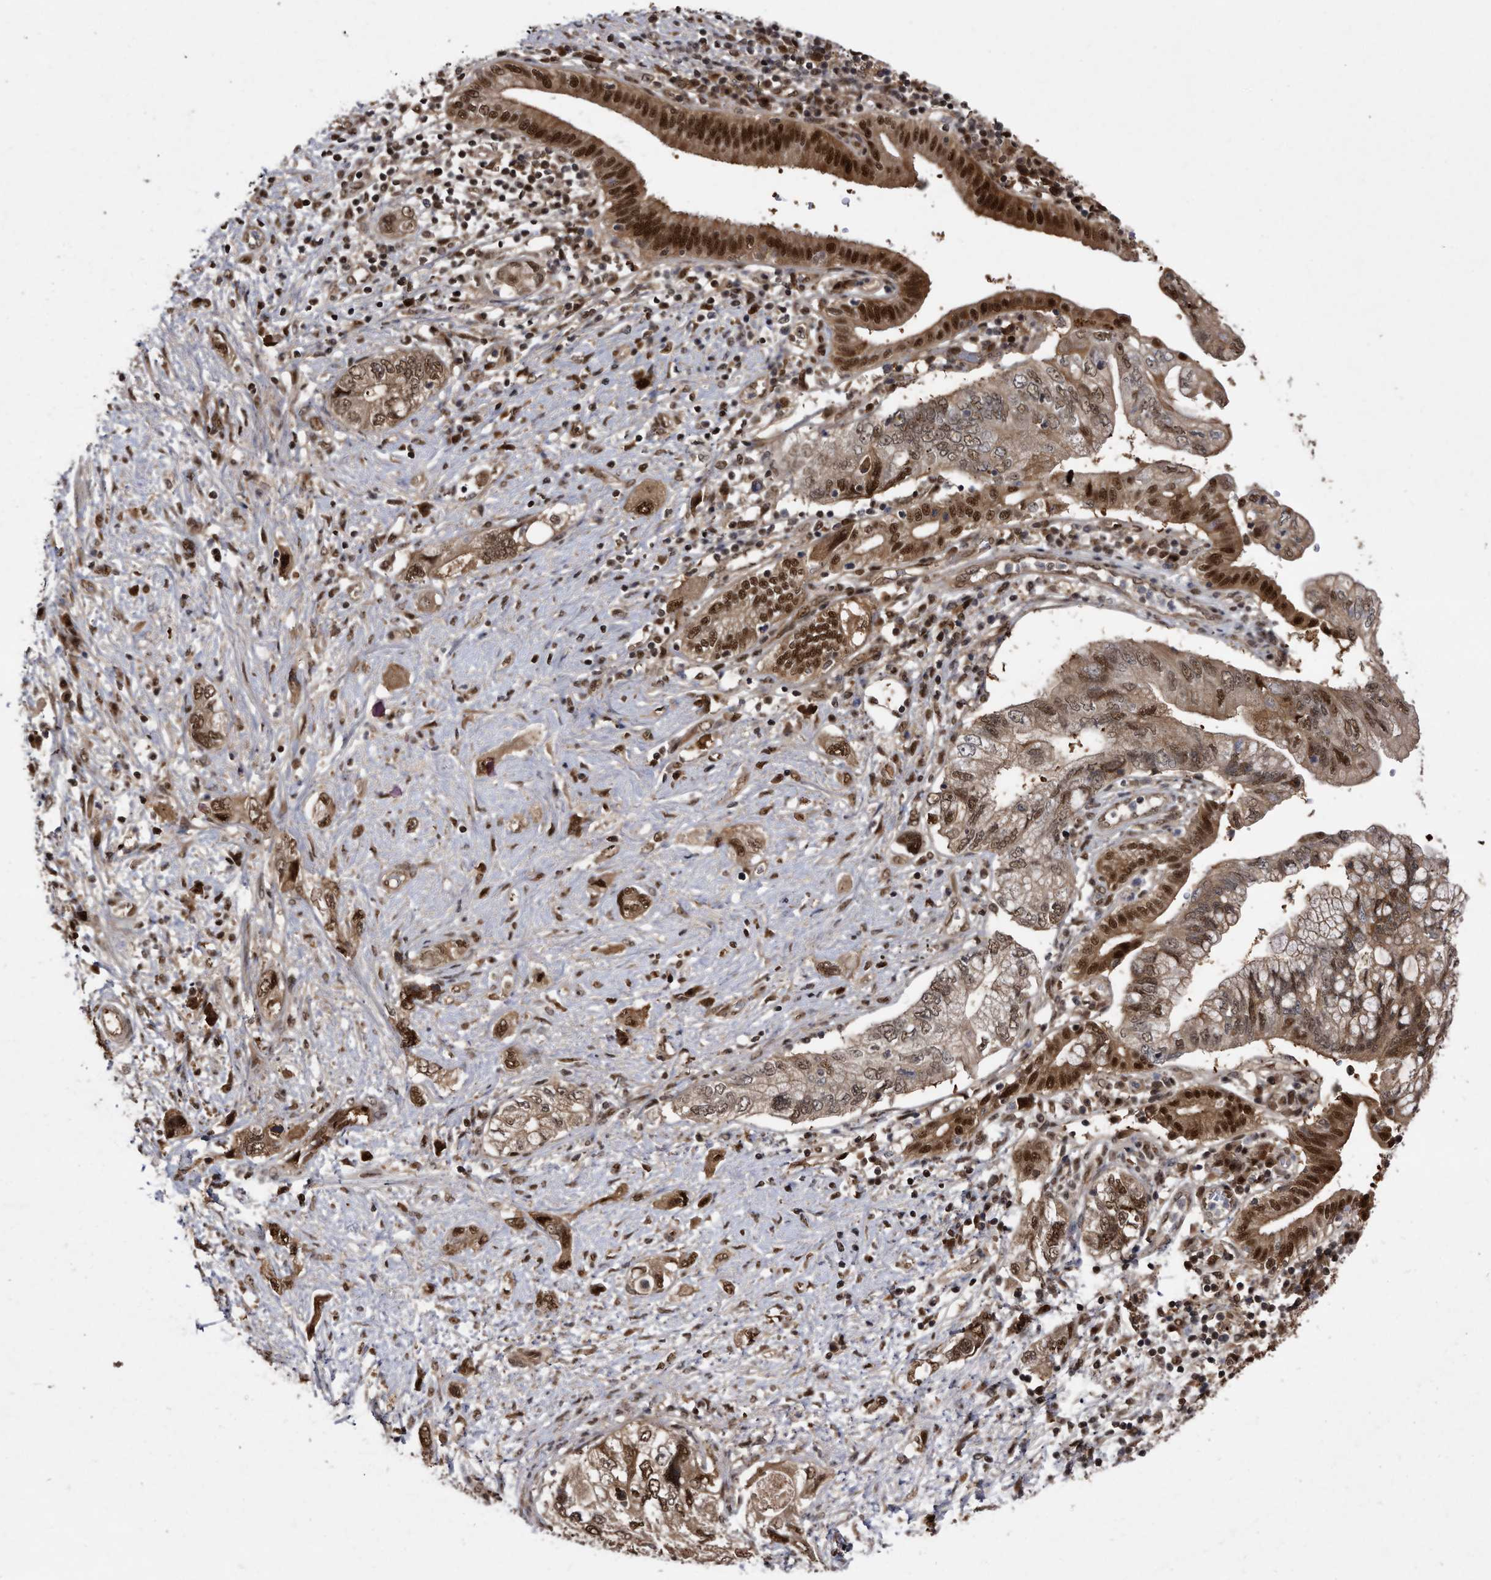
{"staining": {"intensity": "moderate", "quantity": ">75%", "location": "cytoplasmic/membranous,nuclear"}, "tissue": "pancreatic cancer", "cell_type": "Tumor cells", "image_type": "cancer", "snomed": [{"axis": "morphology", "description": "Adenocarcinoma, NOS"}, {"axis": "topography", "description": "Pancreas"}], "caption": "Human adenocarcinoma (pancreatic) stained with a brown dye exhibits moderate cytoplasmic/membranous and nuclear positive expression in about >75% of tumor cells.", "gene": "RAD23B", "patient": {"sex": "female", "age": 73}}